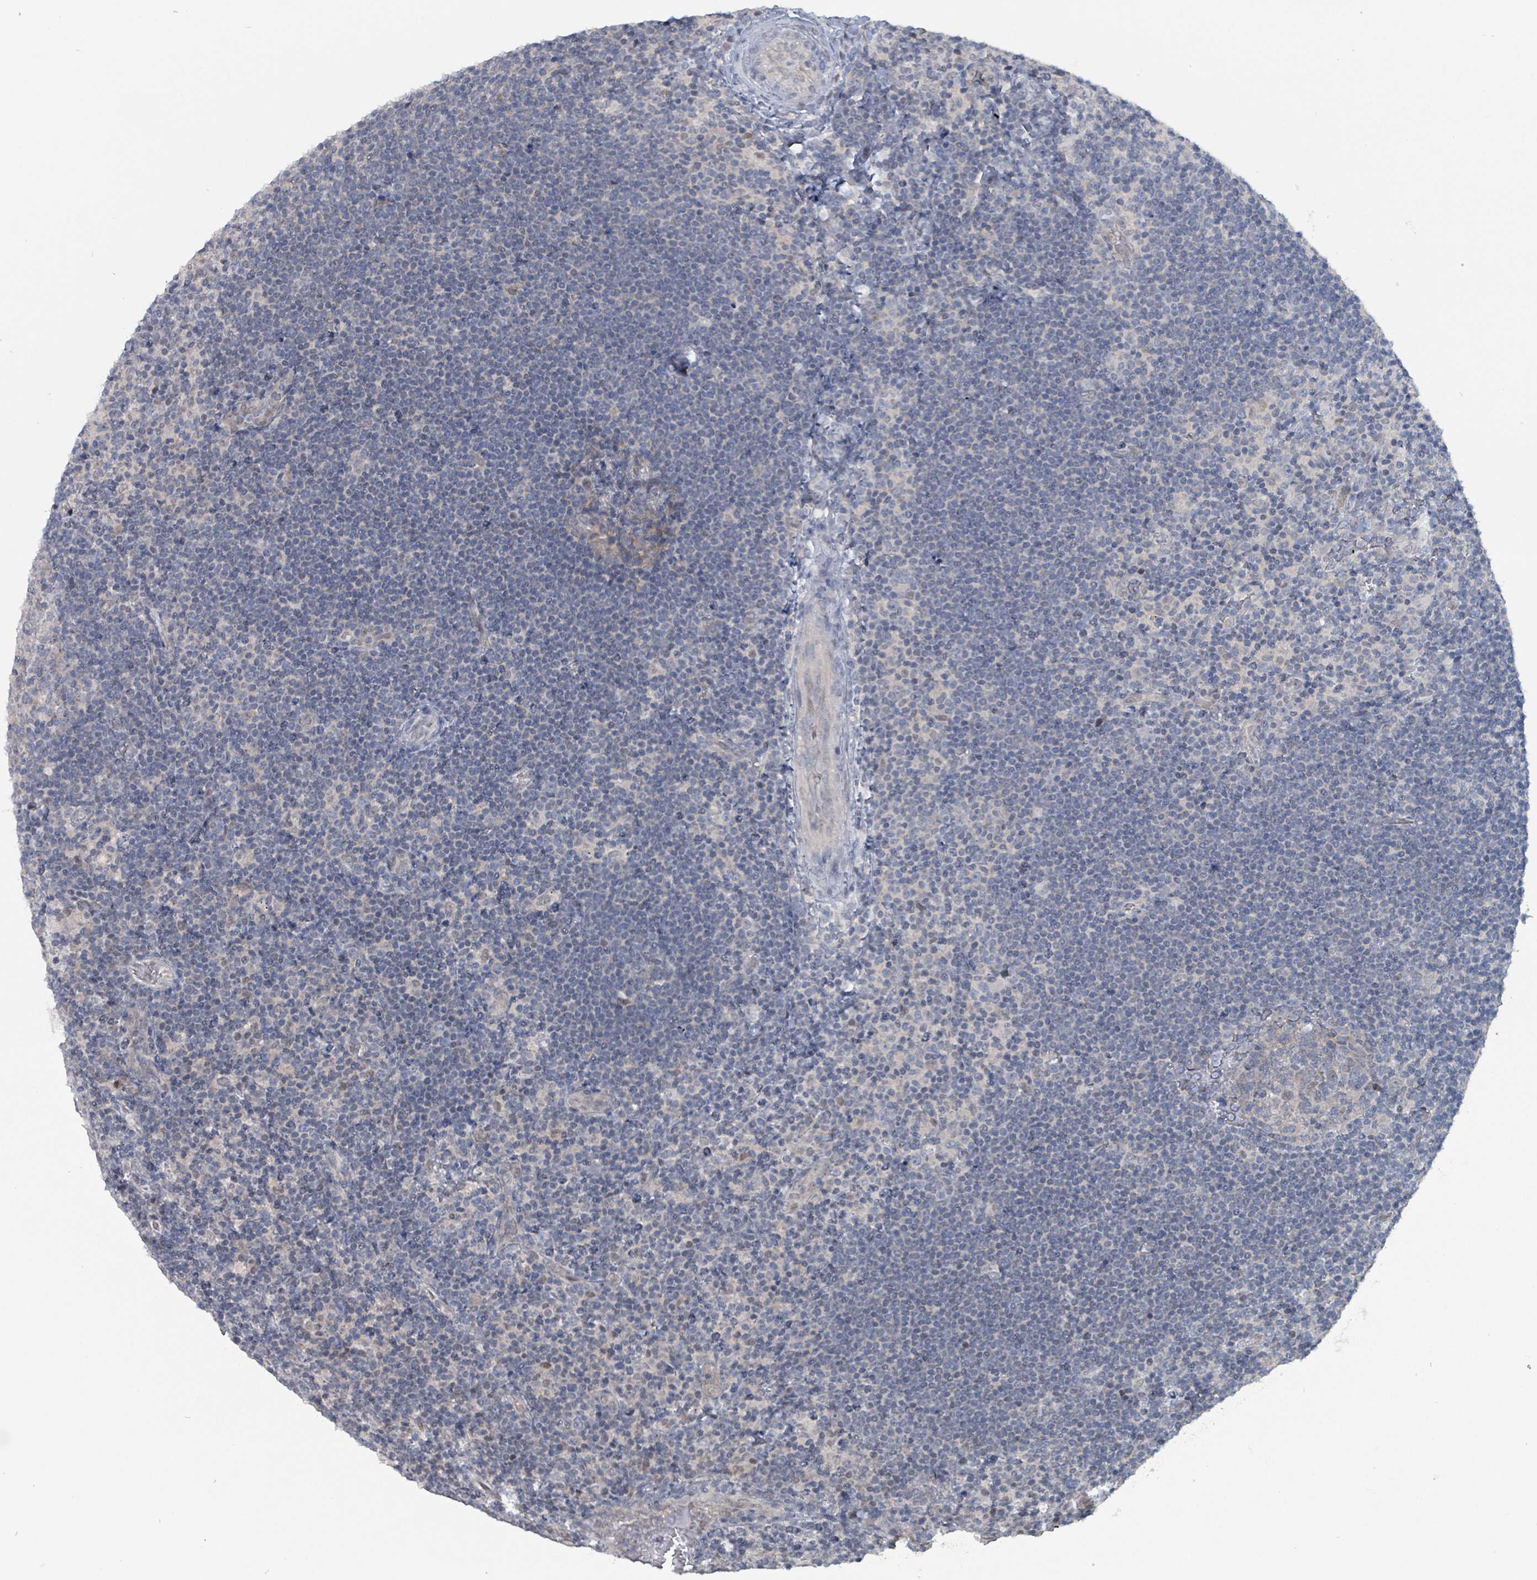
{"staining": {"intensity": "negative", "quantity": "none", "location": "none"}, "tissue": "lymphoma", "cell_type": "Tumor cells", "image_type": "cancer", "snomed": [{"axis": "morphology", "description": "Hodgkin's disease, NOS"}, {"axis": "topography", "description": "Lymph node"}], "caption": "High magnification brightfield microscopy of lymphoma stained with DAB (brown) and counterstained with hematoxylin (blue): tumor cells show no significant staining.", "gene": "BIVM", "patient": {"sex": "female", "age": 57}}